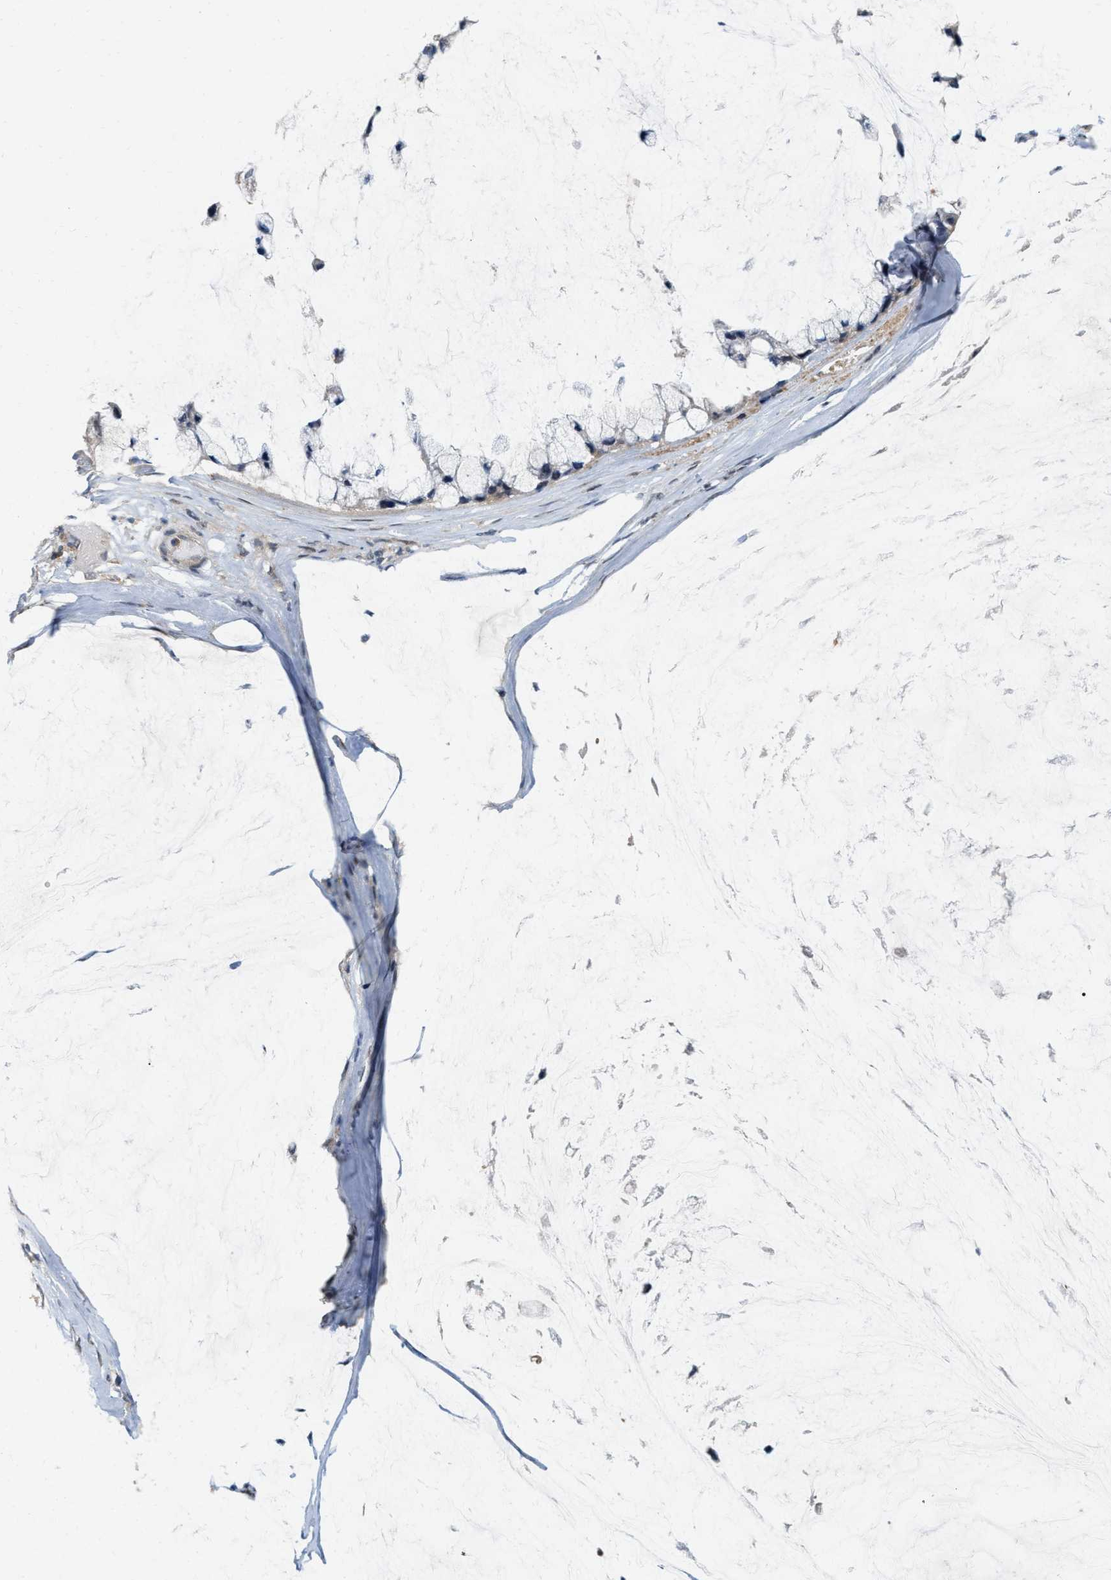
{"staining": {"intensity": "weak", "quantity": "<25%", "location": "cytoplasmic/membranous"}, "tissue": "ovarian cancer", "cell_type": "Tumor cells", "image_type": "cancer", "snomed": [{"axis": "morphology", "description": "Cystadenocarcinoma, mucinous, NOS"}, {"axis": "topography", "description": "Ovary"}], "caption": "The immunohistochemistry photomicrograph has no significant staining in tumor cells of ovarian cancer tissue. (DAB (3,3'-diaminobenzidine) immunohistochemistry (IHC) with hematoxylin counter stain).", "gene": "RUVBL1", "patient": {"sex": "female", "age": 39}}